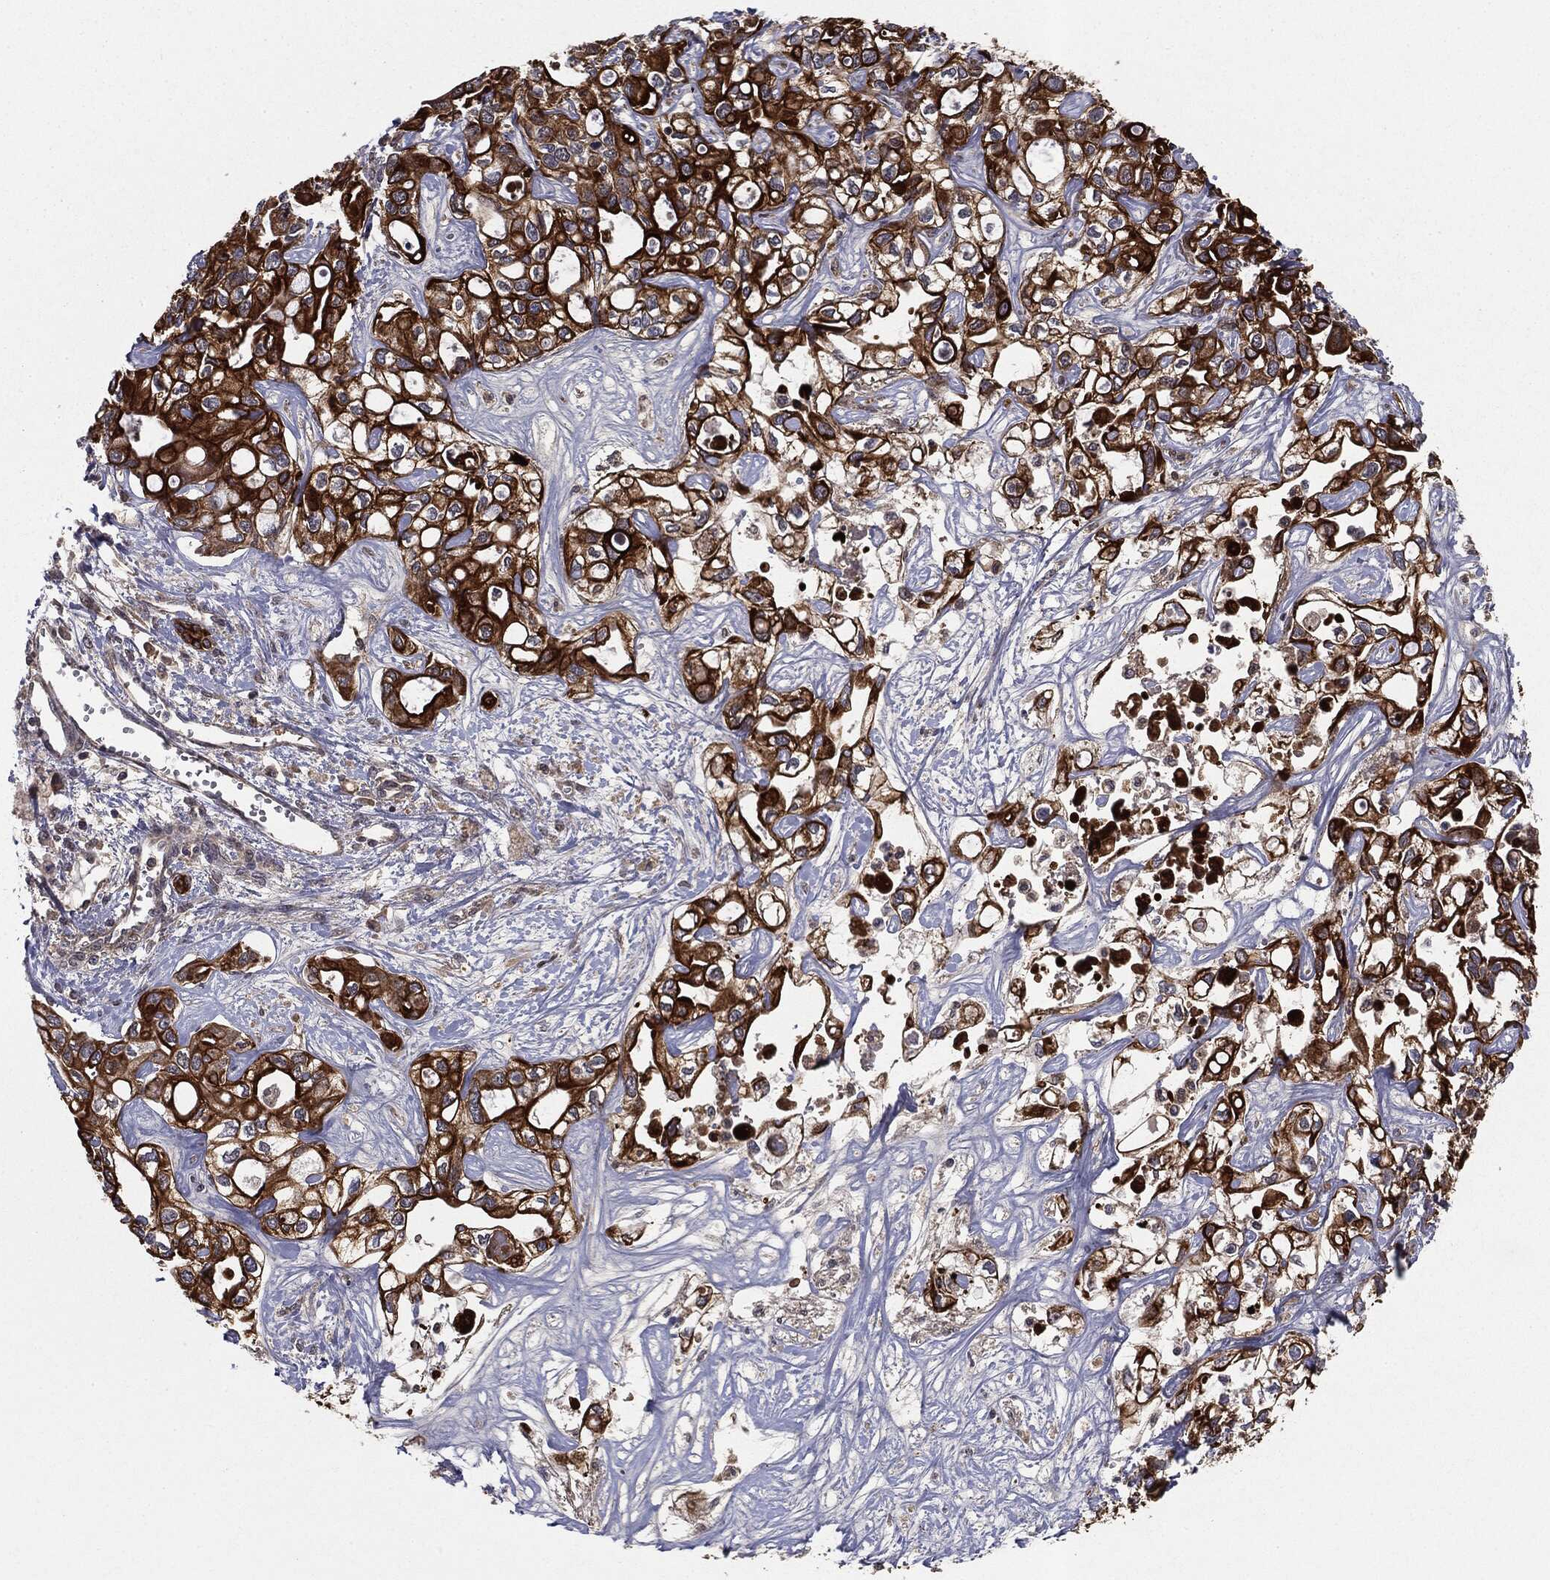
{"staining": {"intensity": "strong", "quantity": ">75%", "location": "cytoplasmic/membranous"}, "tissue": "liver cancer", "cell_type": "Tumor cells", "image_type": "cancer", "snomed": [{"axis": "morphology", "description": "Cholangiocarcinoma"}, {"axis": "topography", "description": "Liver"}], "caption": "Human cholangiocarcinoma (liver) stained with a brown dye shows strong cytoplasmic/membranous positive positivity in approximately >75% of tumor cells.", "gene": "KRT7", "patient": {"sex": "female", "age": 64}}